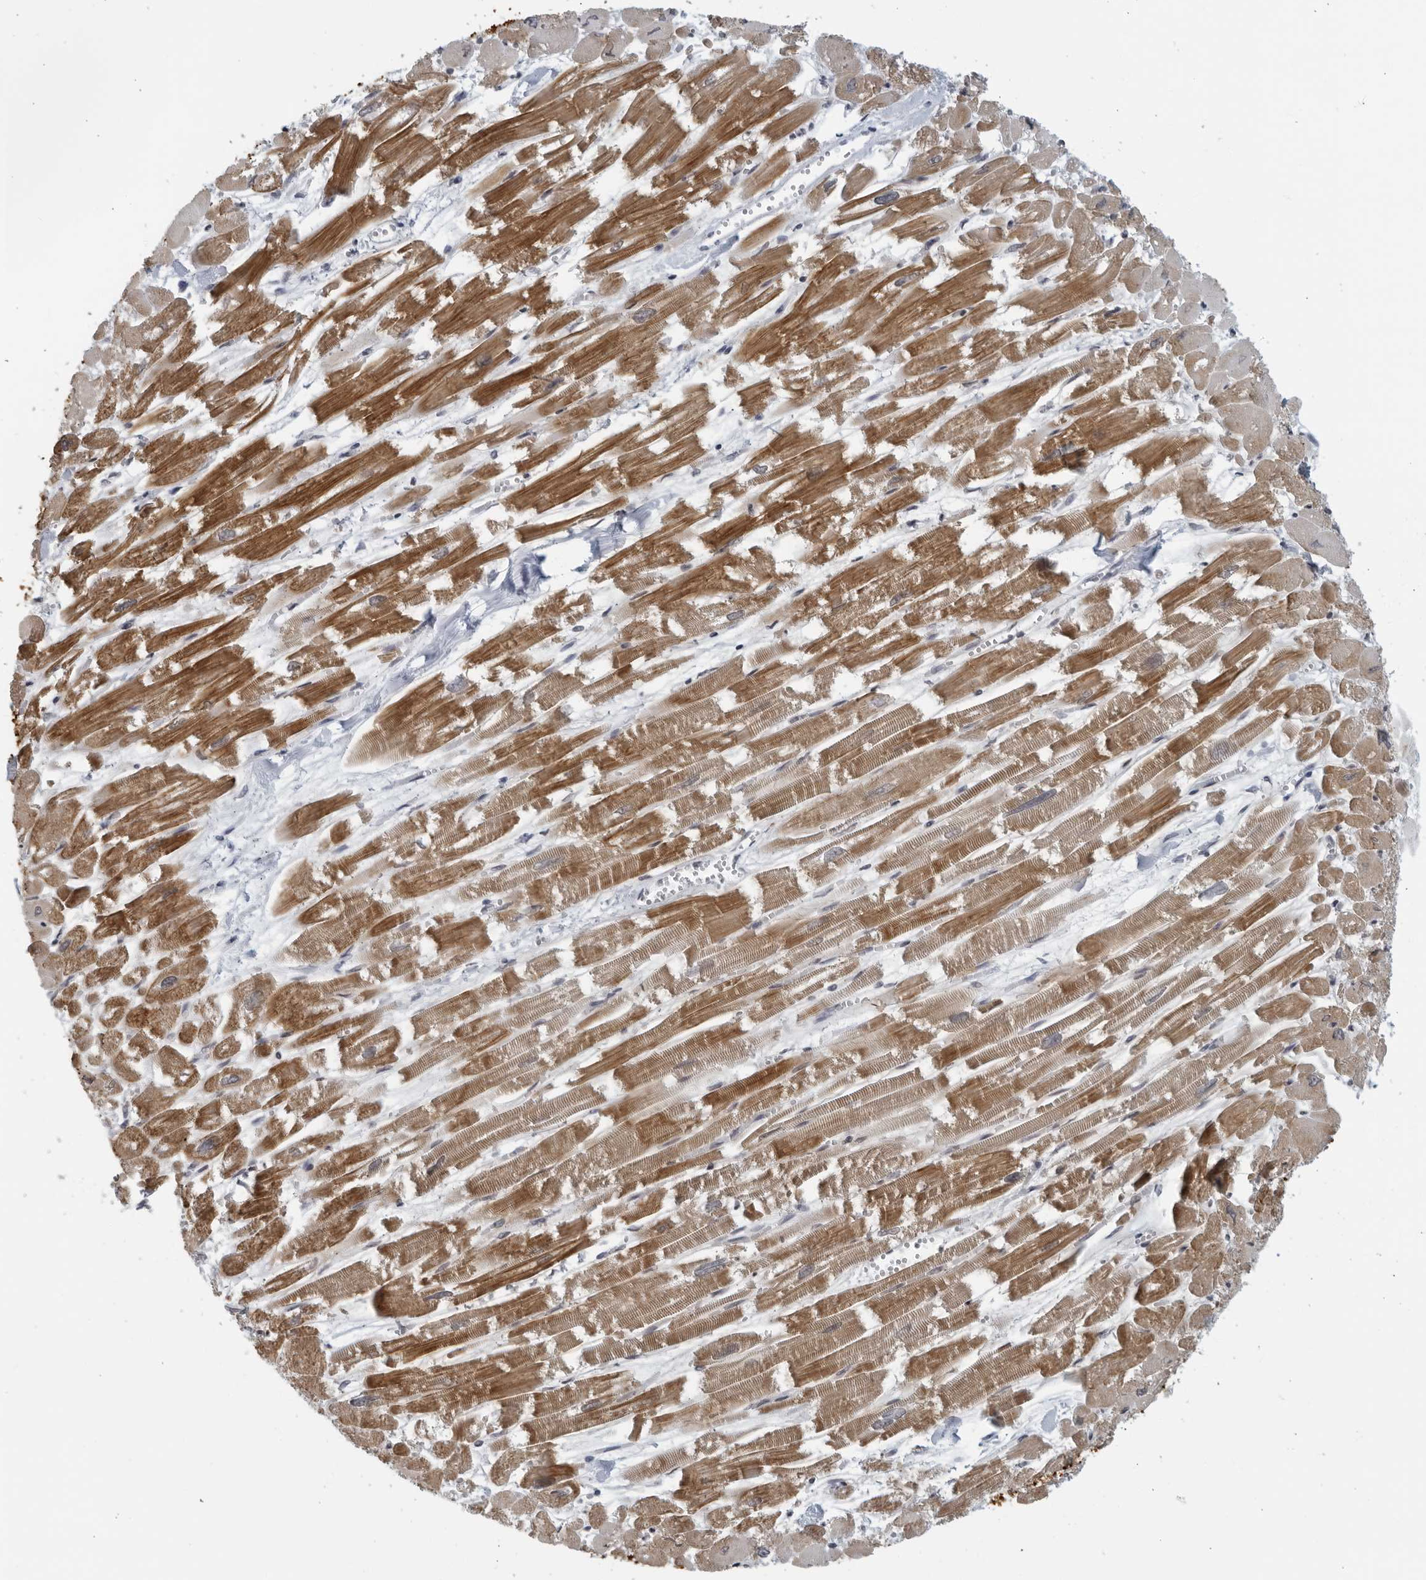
{"staining": {"intensity": "moderate", "quantity": ">75%", "location": "cytoplasmic/membranous"}, "tissue": "heart muscle", "cell_type": "Cardiomyocytes", "image_type": "normal", "snomed": [{"axis": "morphology", "description": "Normal tissue, NOS"}, {"axis": "topography", "description": "Heart"}], "caption": "An immunohistochemistry micrograph of normal tissue is shown. Protein staining in brown shows moderate cytoplasmic/membranous positivity in heart muscle within cardiomyocytes. (brown staining indicates protein expression, while blue staining denotes nuclei).", "gene": "RC3H1", "patient": {"sex": "male", "age": 54}}